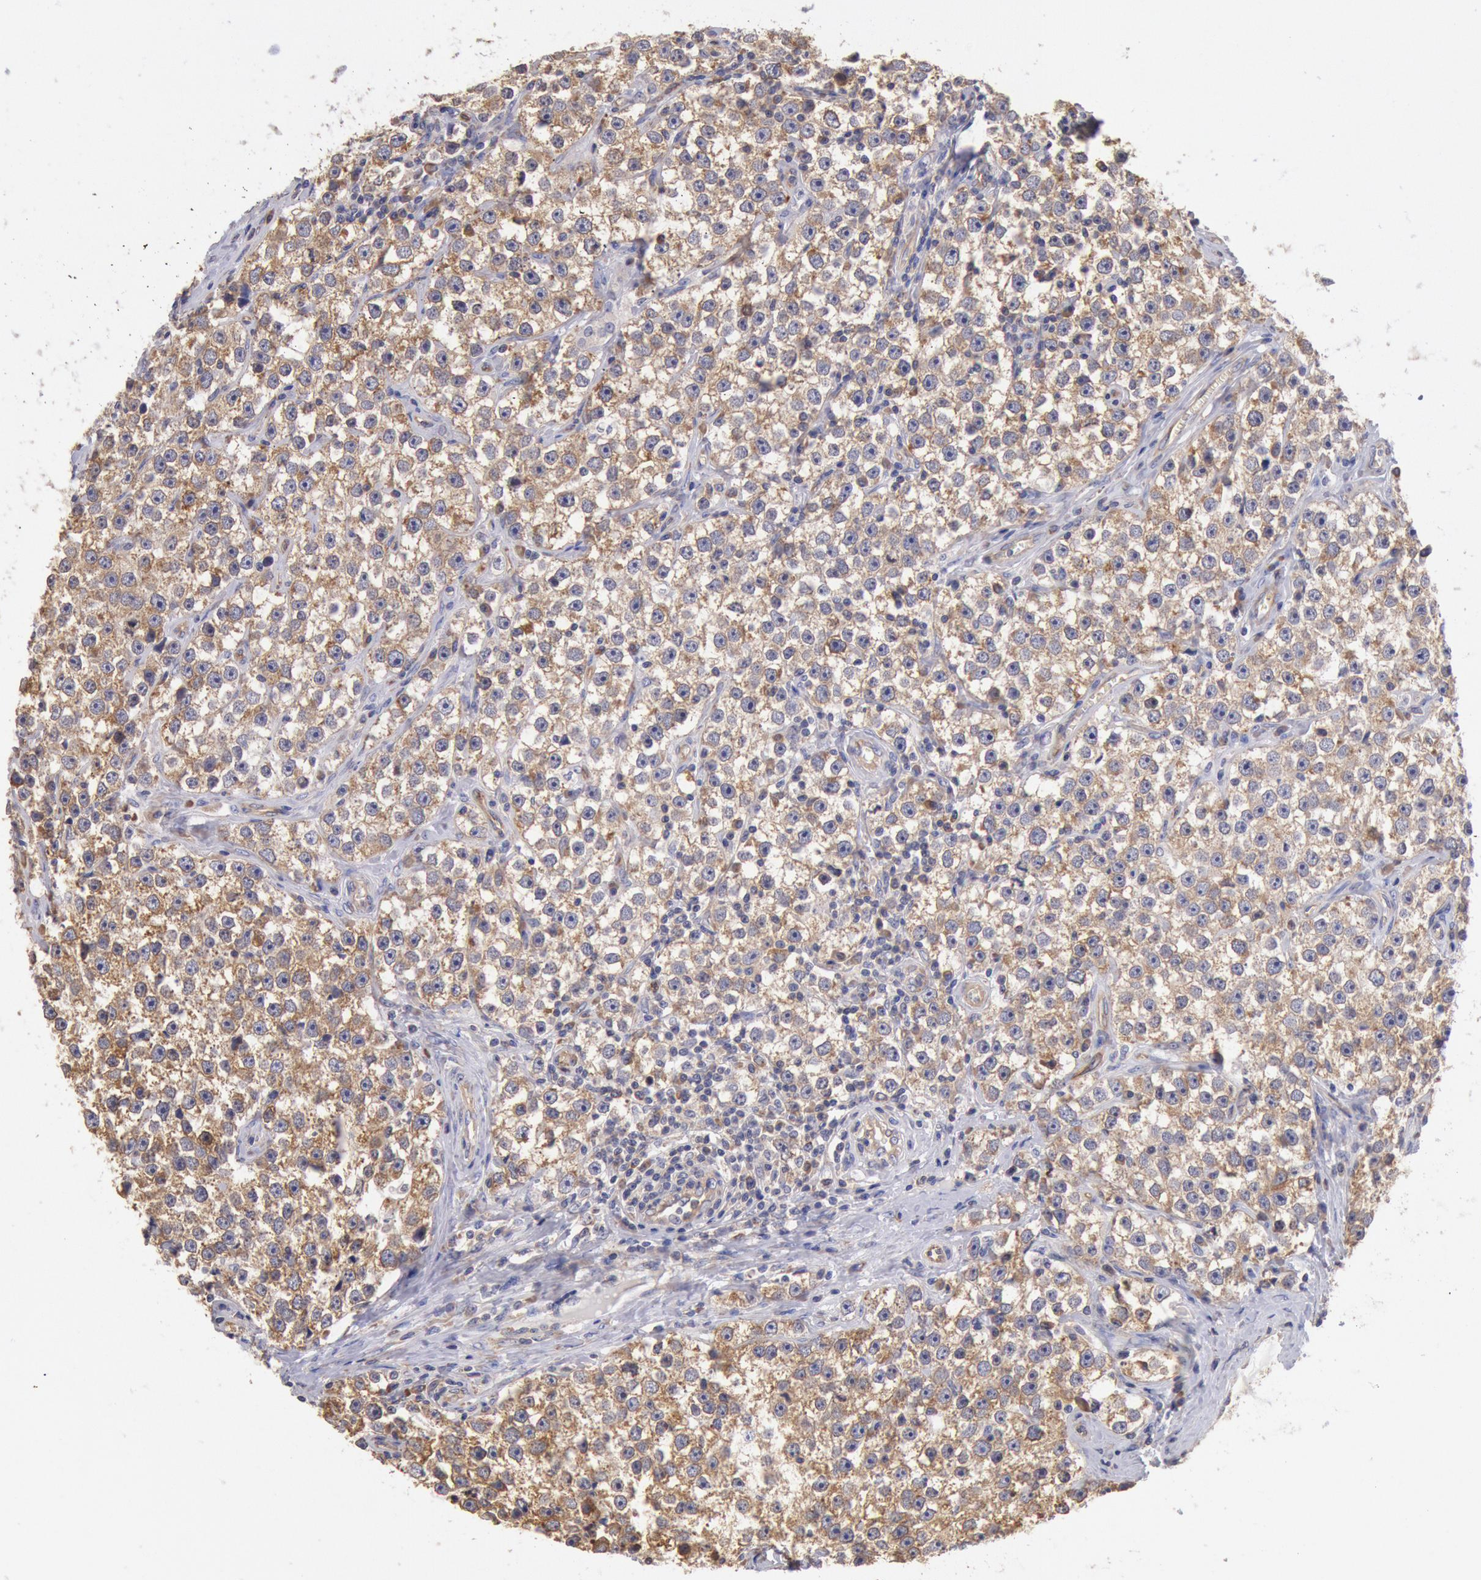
{"staining": {"intensity": "moderate", "quantity": ">75%", "location": "cytoplasmic/membranous"}, "tissue": "testis cancer", "cell_type": "Tumor cells", "image_type": "cancer", "snomed": [{"axis": "morphology", "description": "Seminoma, NOS"}, {"axis": "topography", "description": "Testis"}], "caption": "Brown immunohistochemical staining in seminoma (testis) shows moderate cytoplasmic/membranous expression in about >75% of tumor cells.", "gene": "DRG1", "patient": {"sex": "male", "age": 32}}